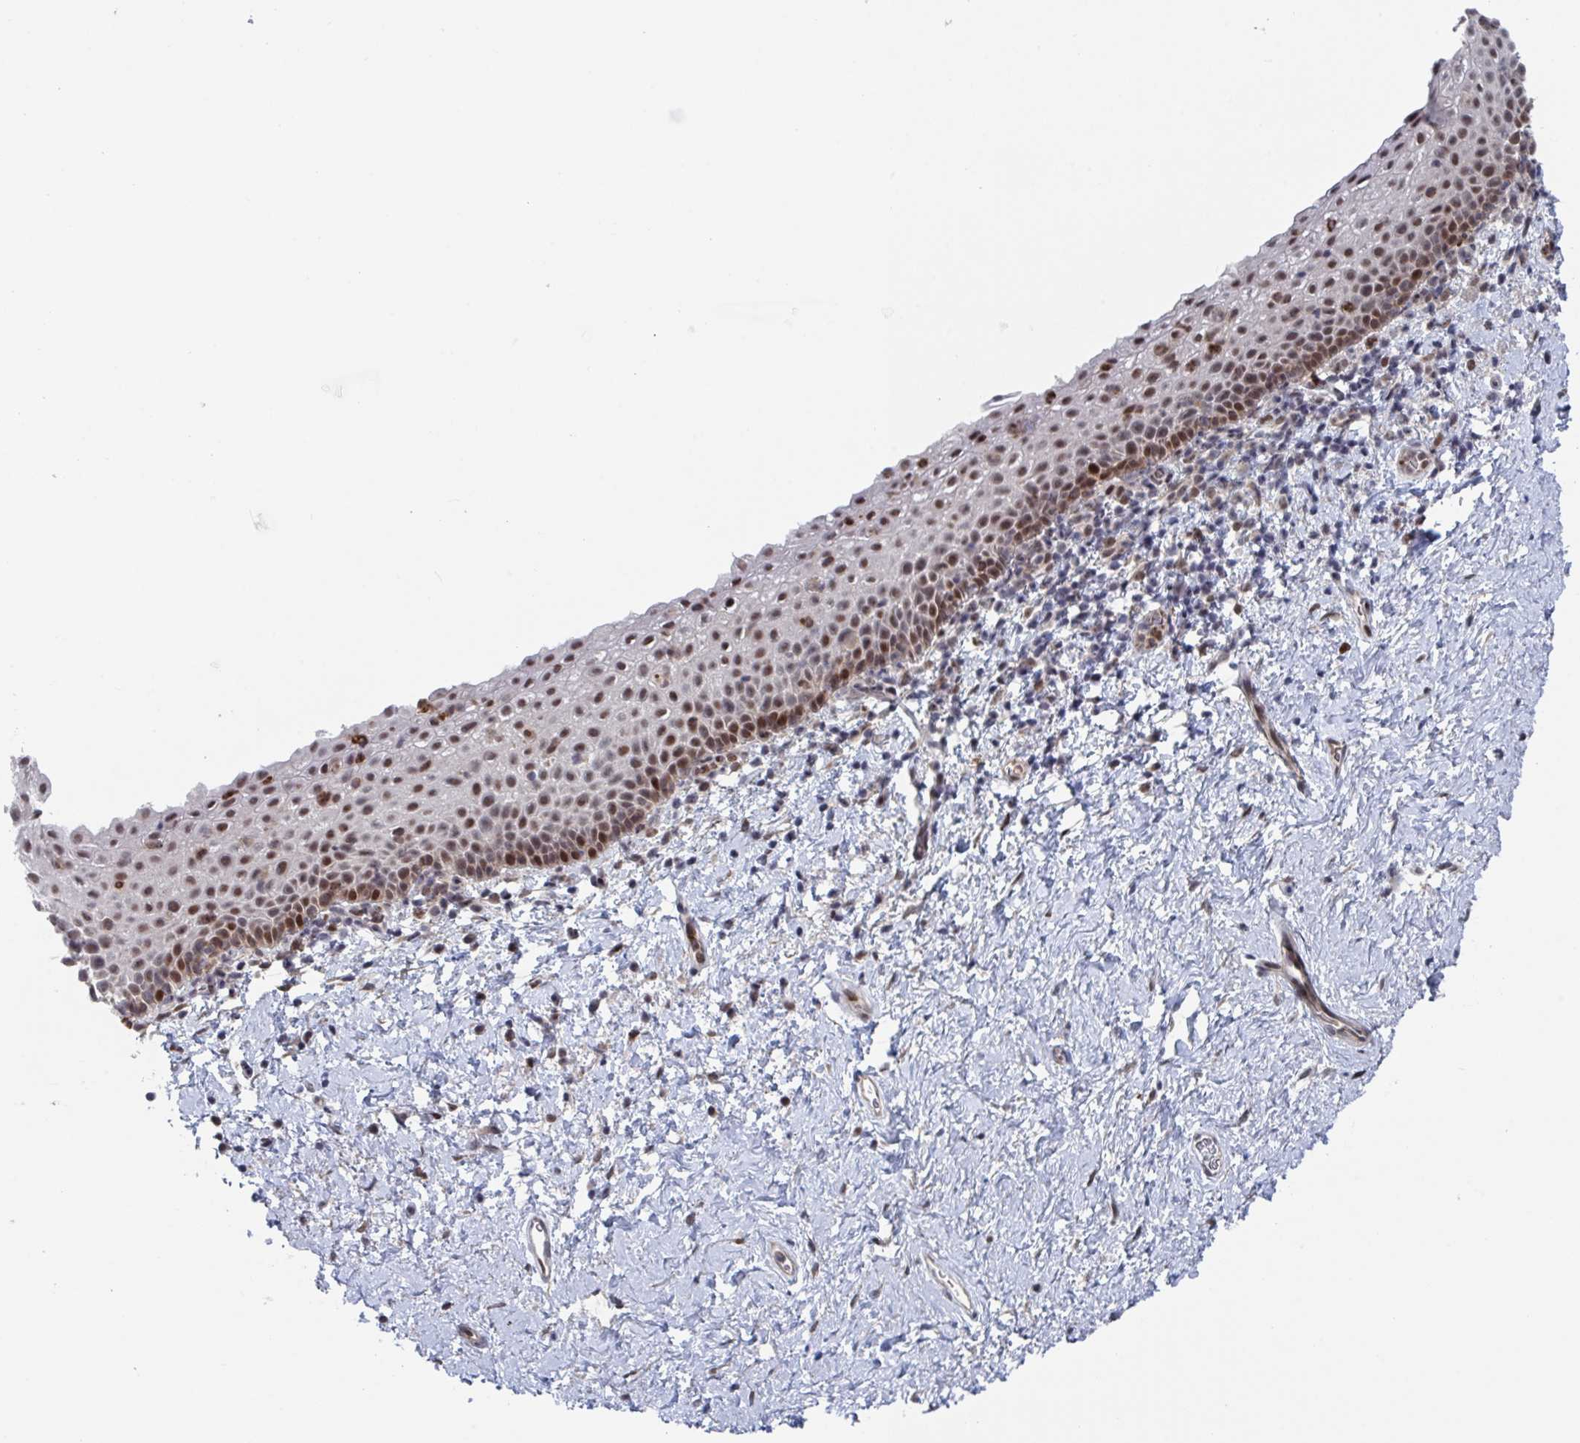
{"staining": {"intensity": "strong", "quantity": "25%-75%", "location": "nuclear"}, "tissue": "vagina", "cell_type": "Squamous epithelial cells", "image_type": "normal", "snomed": [{"axis": "morphology", "description": "Normal tissue, NOS"}, {"axis": "topography", "description": "Vagina"}], "caption": "Immunohistochemical staining of unremarkable human vagina displays high levels of strong nuclear staining in approximately 25%-75% of squamous epithelial cells.", "gene": "RNF212", "patient": {"sex": "female", "age": 61}}